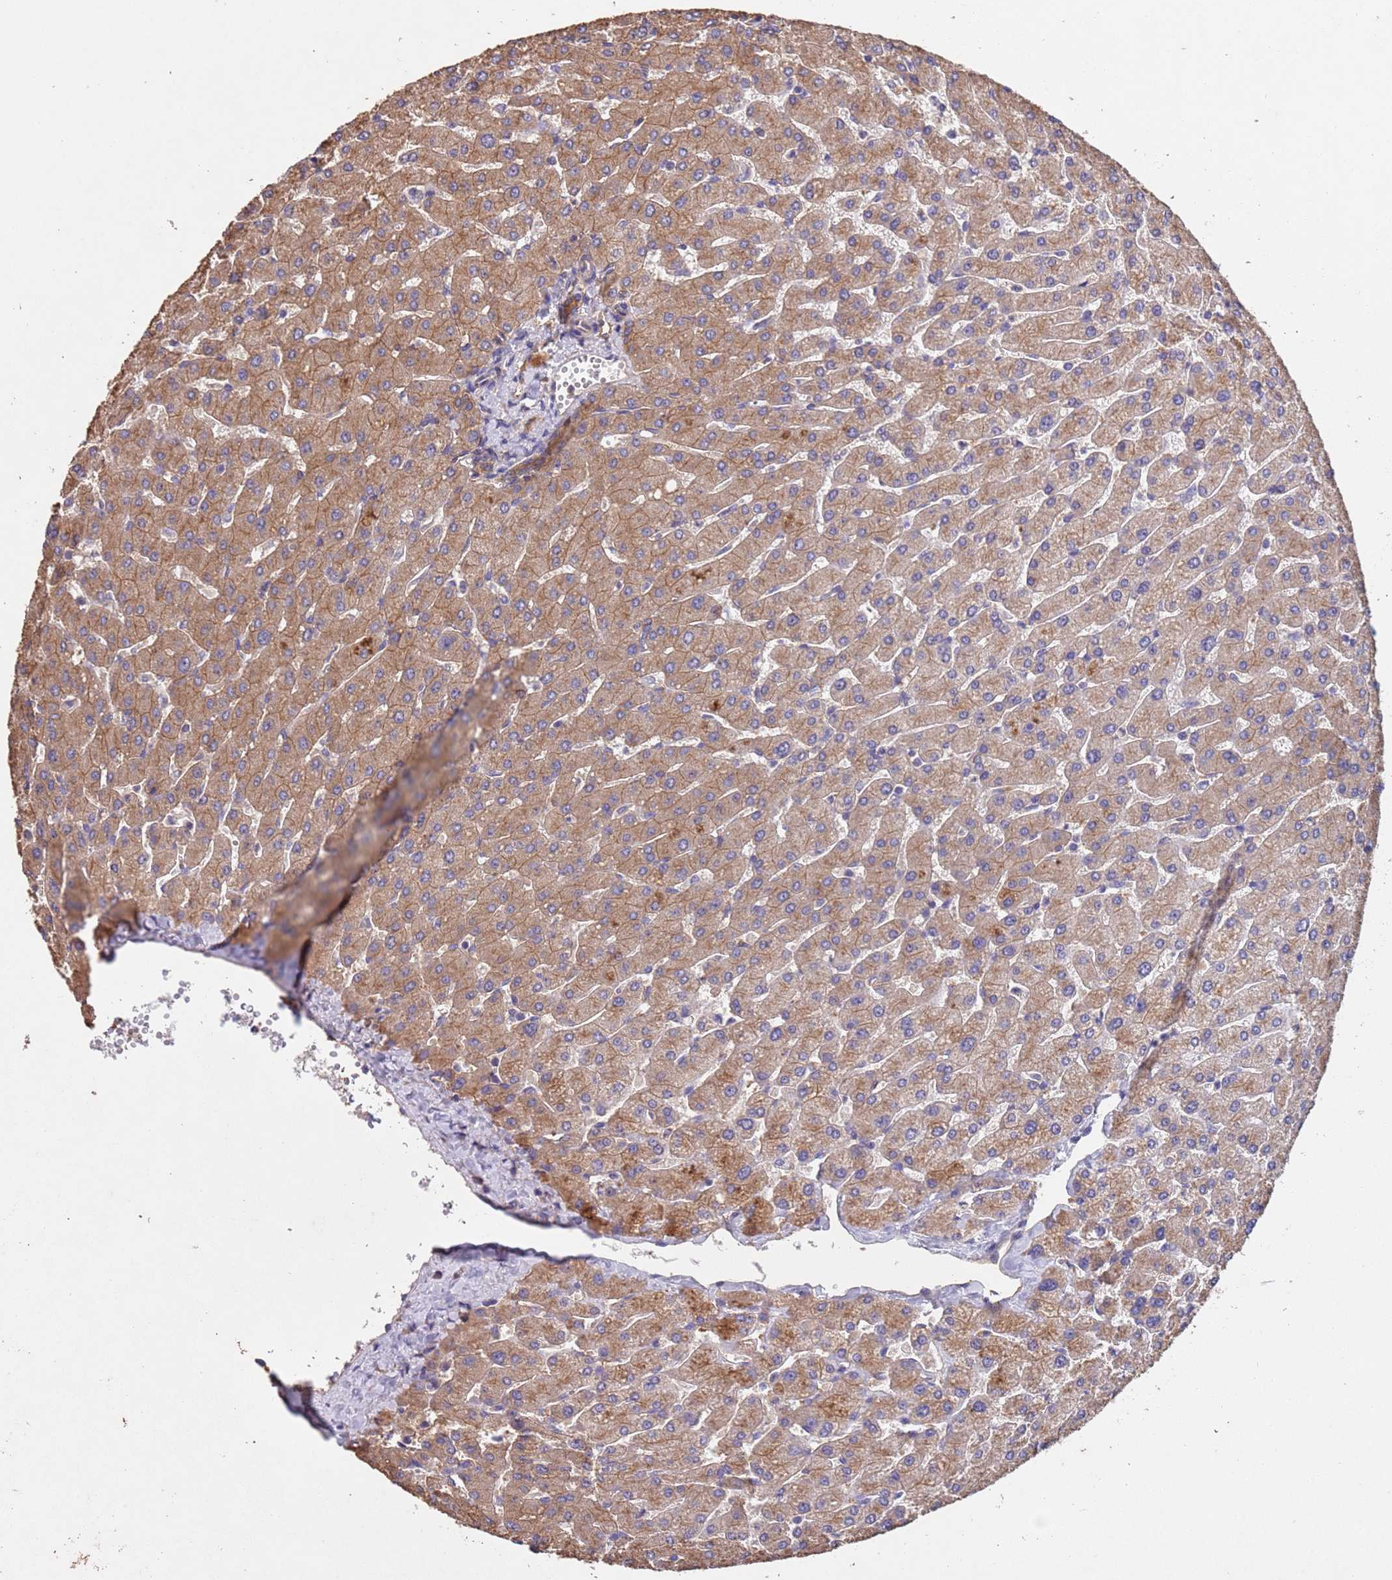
{"staining": {"intensity": "moderate", "quantity": ">75%", "location": "cytoplasmic/membranous"}, "tissue": "liver", "cell_type": "Cholangiocytes", "image_type": "normal", "snomed": [{"axis": "morphology", "description": "Normal tissue, NOS"}, {"axis": "topography", "description": "Liver"}], "caption": "The photomicrograph reveals a brown stain indicating the presence of a protein in the cytoplasmic/membranous of cholangiocytes in liver.", "gene": "MTX3", "patient": {"sex": "male", "age": 55}}